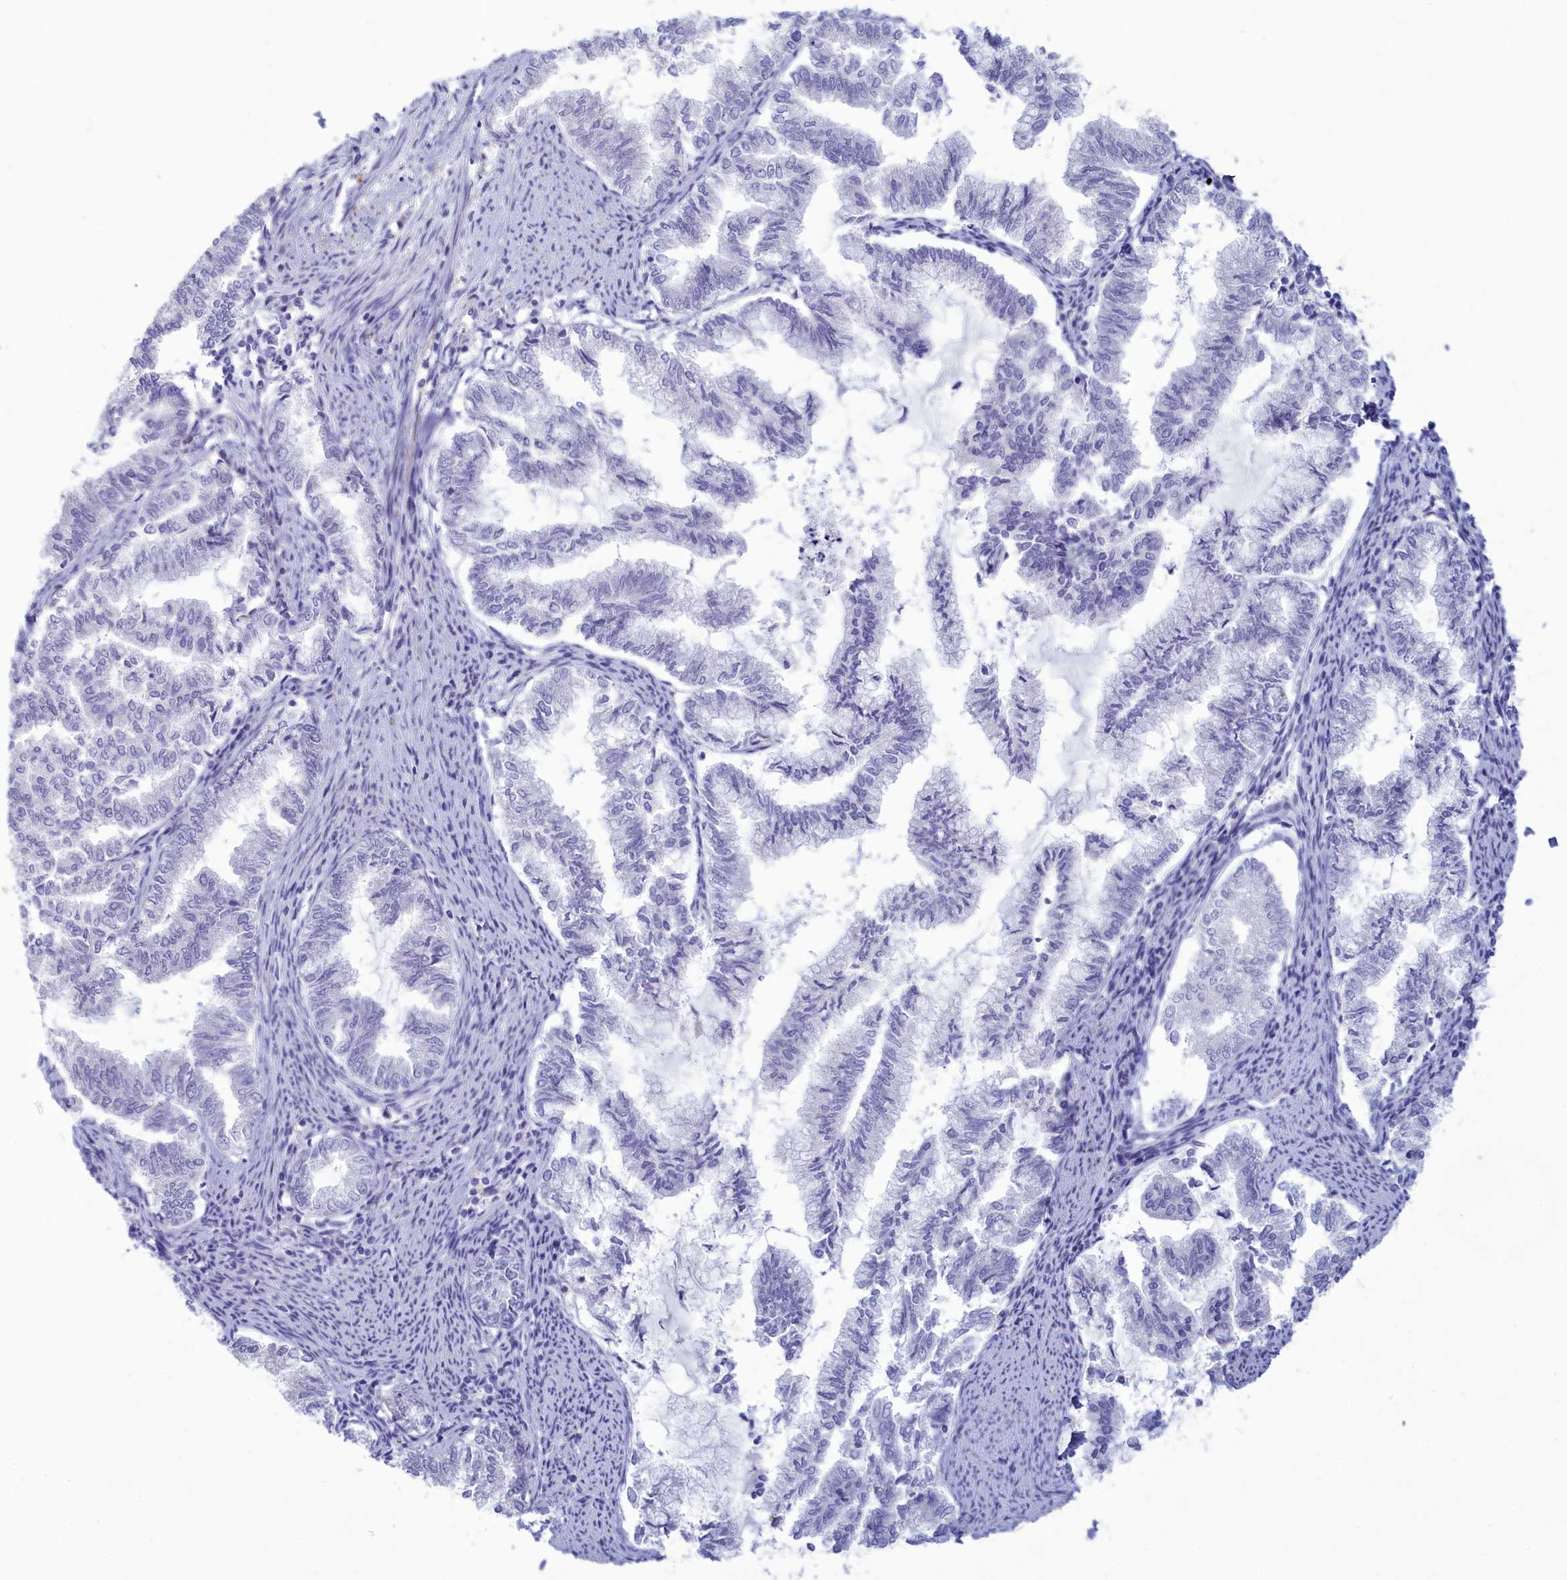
{"staining": {"intensity": "negative", "quantity": "none", "location": "none"}, "tissue": "endometrial cancer", "cell_type": "Tumor cells", "image_type": "cancer", "snomed": [{"axis": "morphology", "description": "Adenocarcinoma, NOS"}, {"axis": "topography", "description": "Endometrium"}], "caption": "Protein analysis of adenocarcinoma (endometrial) exhibits no significant positivity in tumor cells. The staining was performed using DAB (3,3'-diaminobenzidine) to visualize the protein expression in brown, while the nuclei were stained in blue with hematoxylin (Magnification: 20x).", "gene": "GAPDHS", "patient": {"sex": "female", "age": 79}}